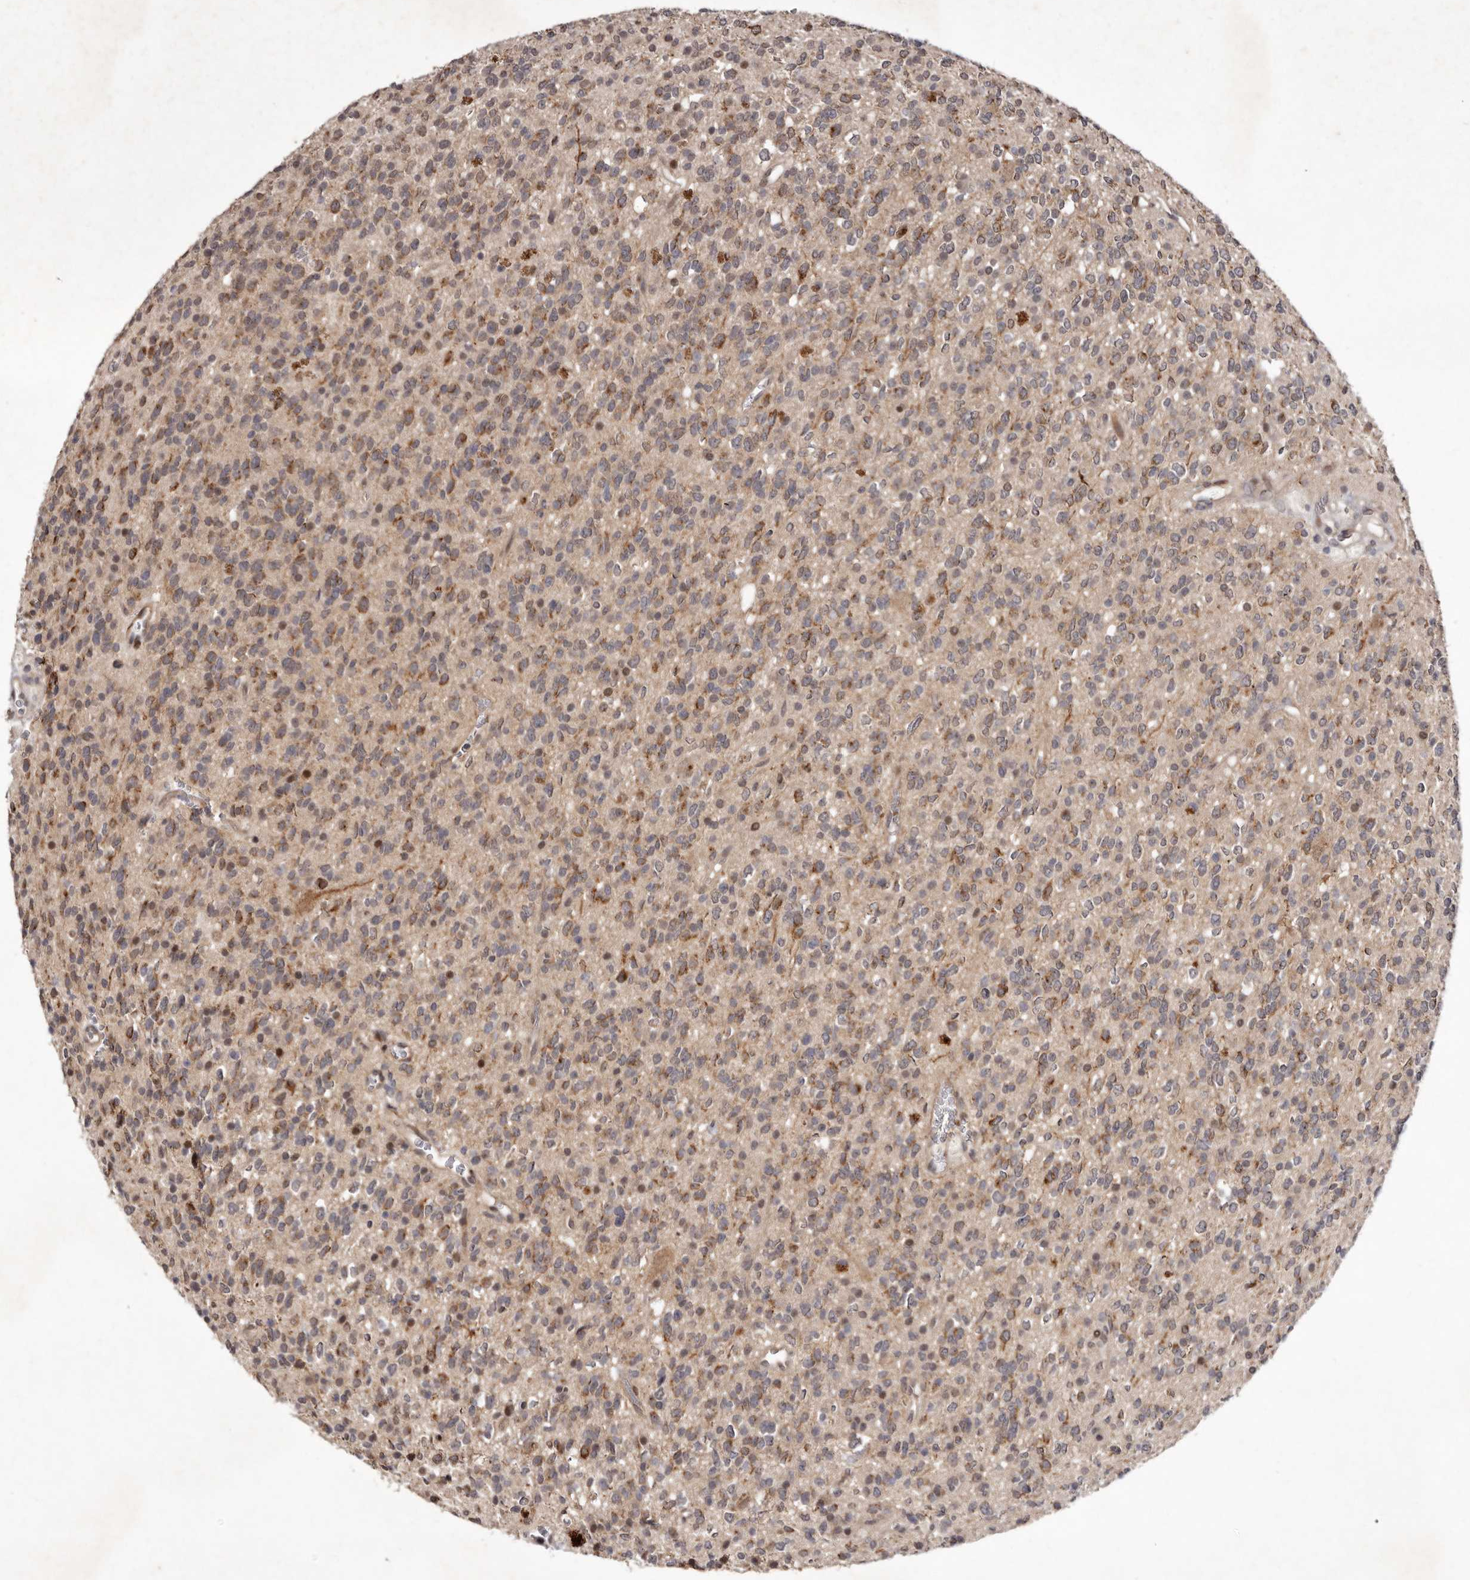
{"staining": {"intensity": "moderate", "quantity": "25%-75%", "location": "cytoplasmic/membranous"}, "tissue": "glioma", "cell_type": "Tumor cells", "image_type": "cancer", "snomed": [{"axis": "morphology", "description": "Glioma, malignant, High grade"}, {"axis": "topography", "description": "Brain"}], "caption": "Immunohistochemical staining of glioma reveals medium levels of moderate cytoplasmic/membranous positivity in approximately 25%-75% of tumor cells. (DAB = brown stain, brightfield microscopy at high magnification).", "gene": "ABL1", "patient": {"sex": "male", "age": 34}}